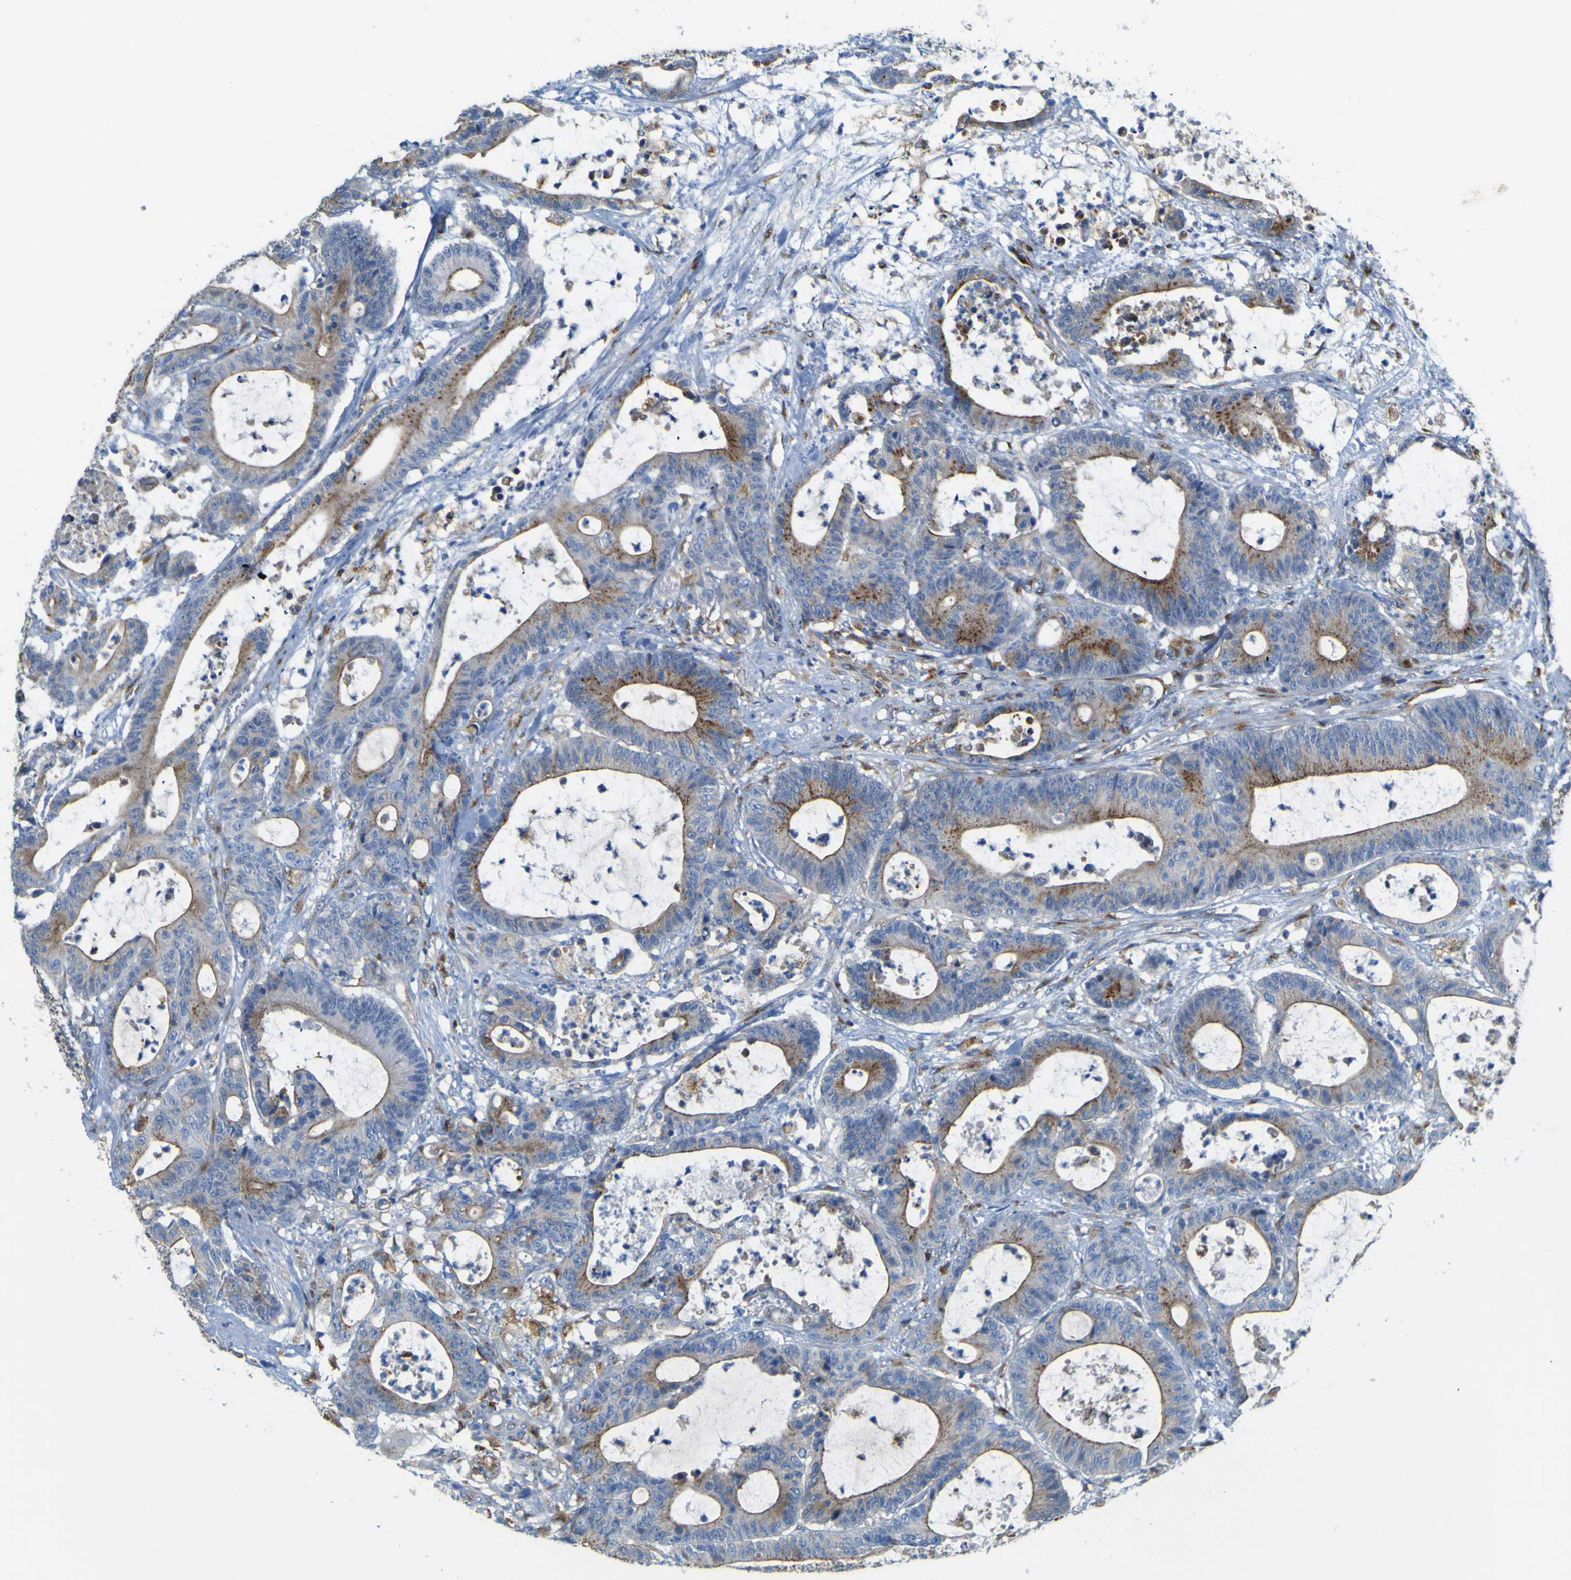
{"staining": {"intensity": "moderate", "quantity": "25%-75%", "location": "cytoplasmic/membranous"}, "tissue": "colorectal cancer", "cell_type": "Tumor cells", "image_type": "cancer", "snomed": [{"axis": "morphology", "description": "Adenocarcinoma, NOS"}, {"axis": "topography", "description": "Colon"}], "caption": "An image of adenocarcinoma (colorectal) stained for a protein demonstrates moderate cytoplasmic/membranous brown staining in tumor cells.", "gene": "IGF2R", "patient": {"sex": "female", "age": 84}}